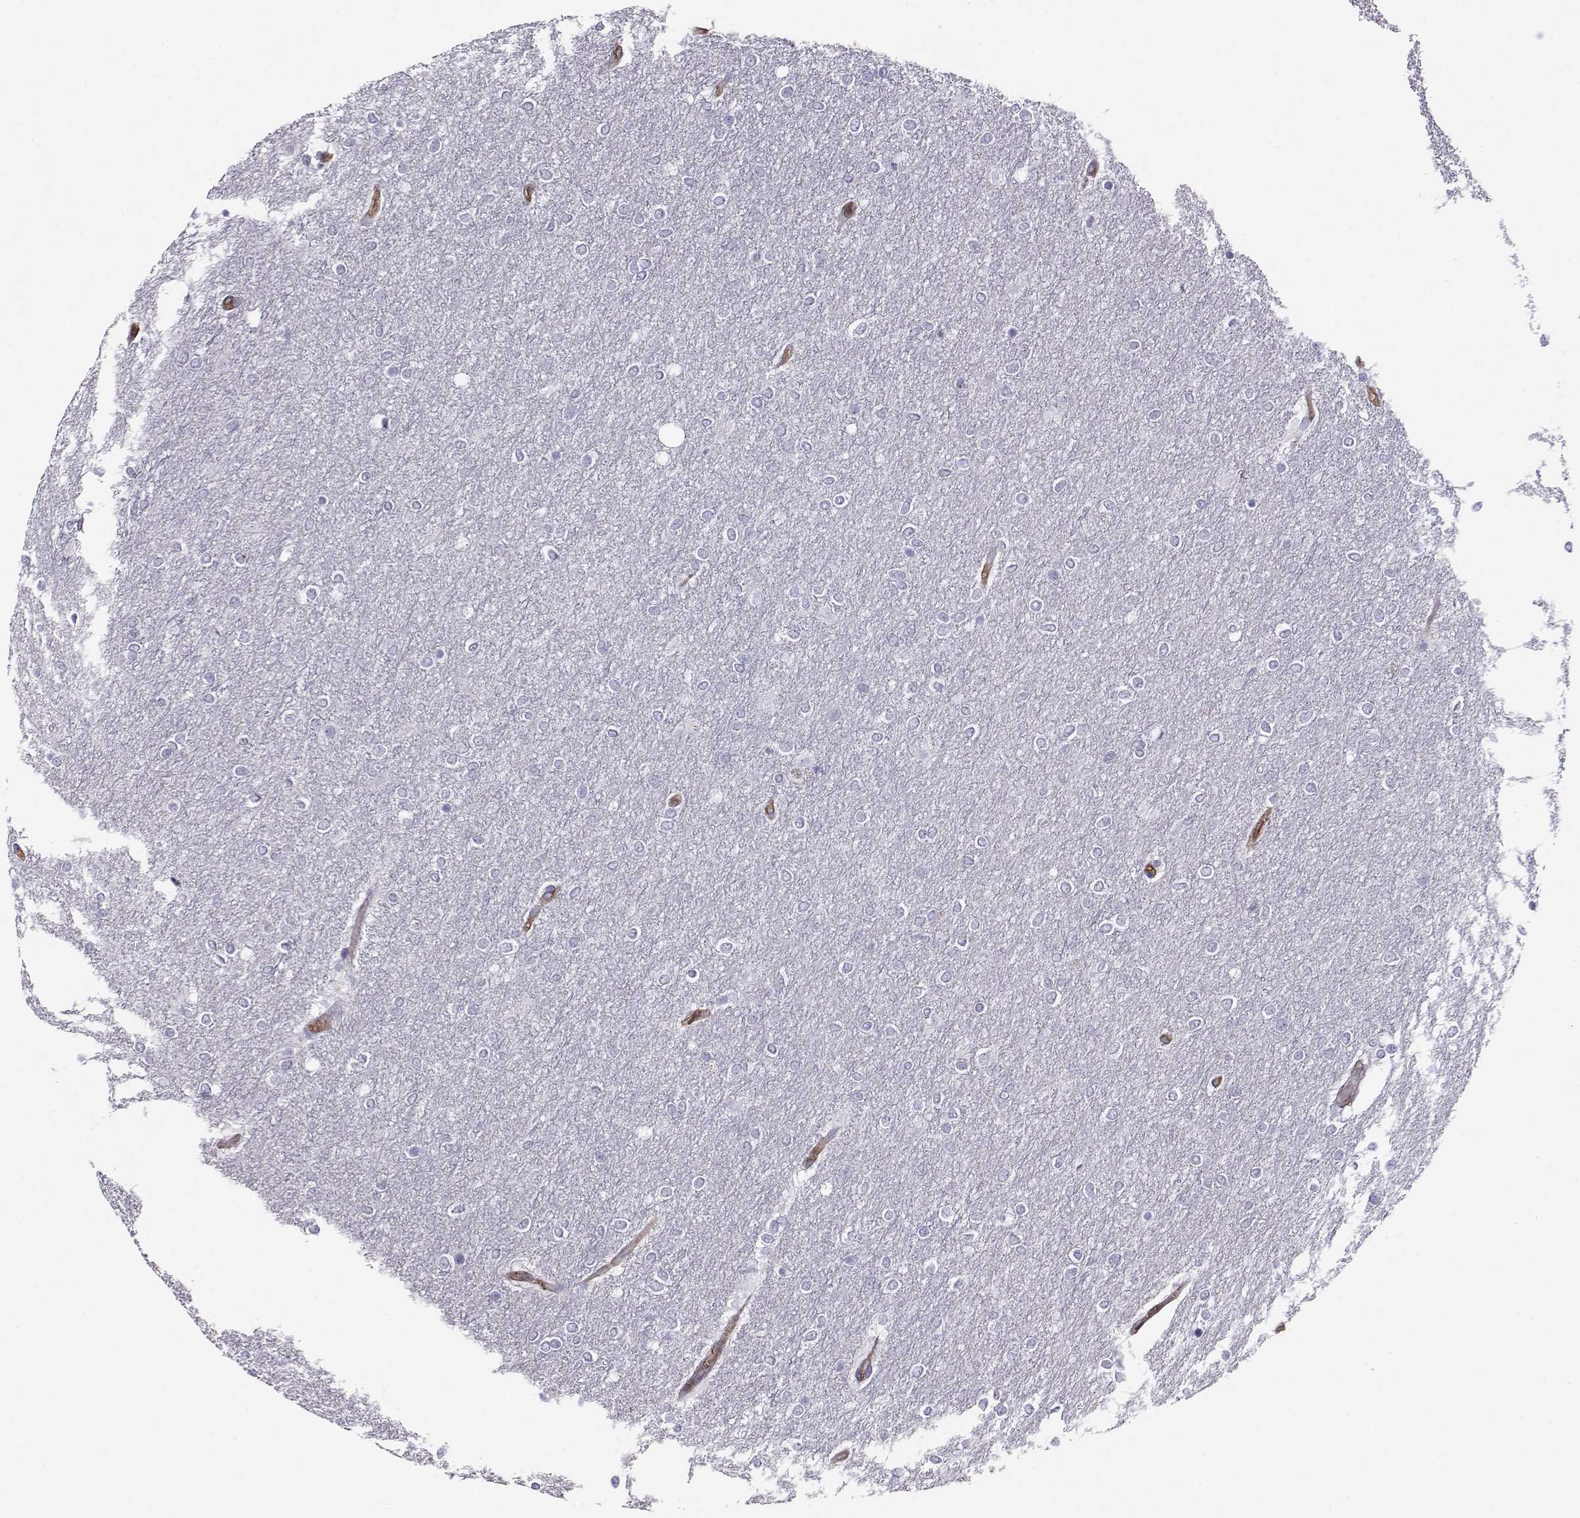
{"staining": {"intensity": "negative", "quantity": "none", "location": "none"}, "tissue": "glioma", "cell_type": "Tumor cells", "image_type": "cancer", "snomed": [{"axis": "morphology", "description": "Glioma, malignant, High grade"}, {"axis": "topography", "description": "Brain"}], "caption": "An image of human glioma is negative for staining in tumor cells.", "gene": "CLUL1", "patient": {"sex": "female", "age": 61}}